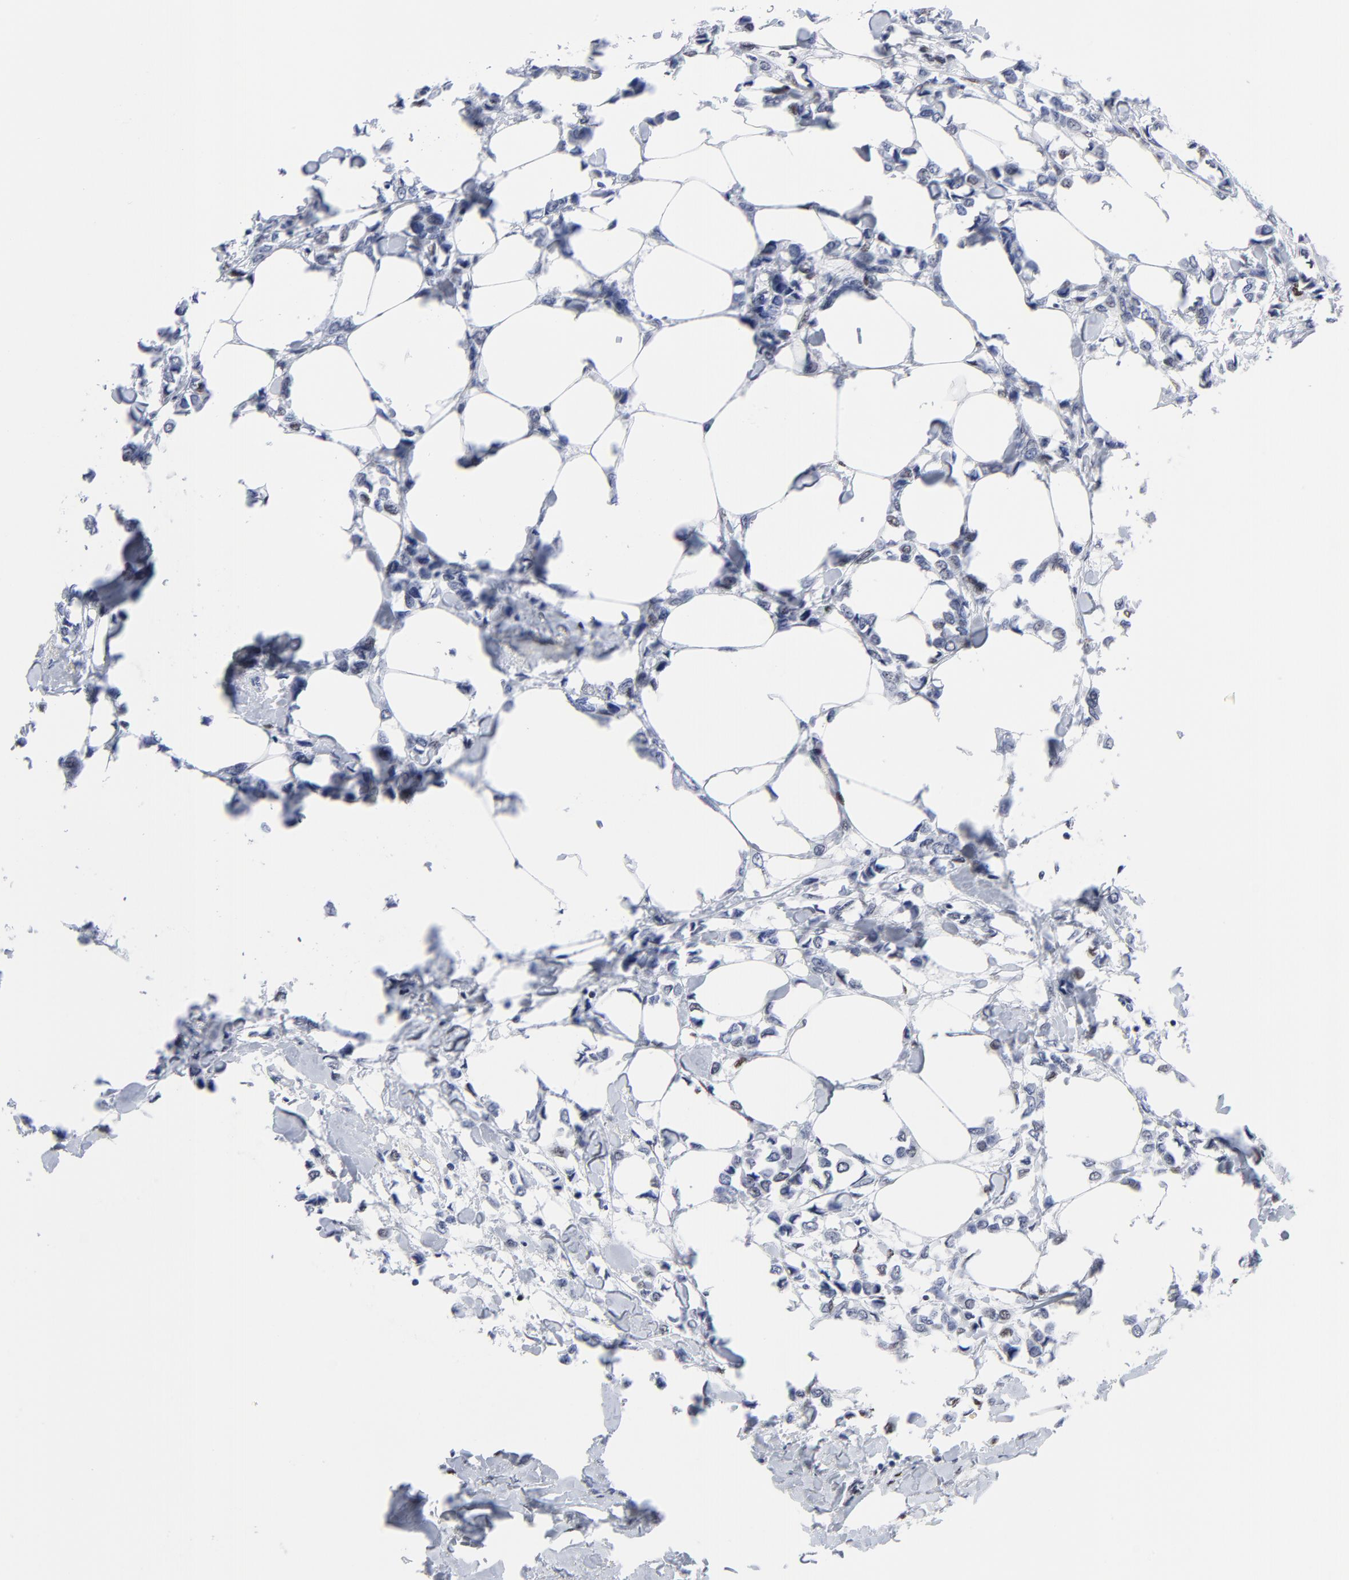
{"staining": {"intensity": "weak", "quantity": "<25%", "location": "nuclear"}, "tissue": "breast cancer", "cell_type": "Tumor cells", "image_type": "cancer", "snomed": [{"axis": "morphology", "description": "Lobular carcinoma"}, {"axis": "topography", "description": "Breast"}], "caption": "This is an immunohistochemistry image of breast cancer. There is no expression in tumor cells.", "gene": "JUN", "patient": {"sex": "female", "age": 51}}